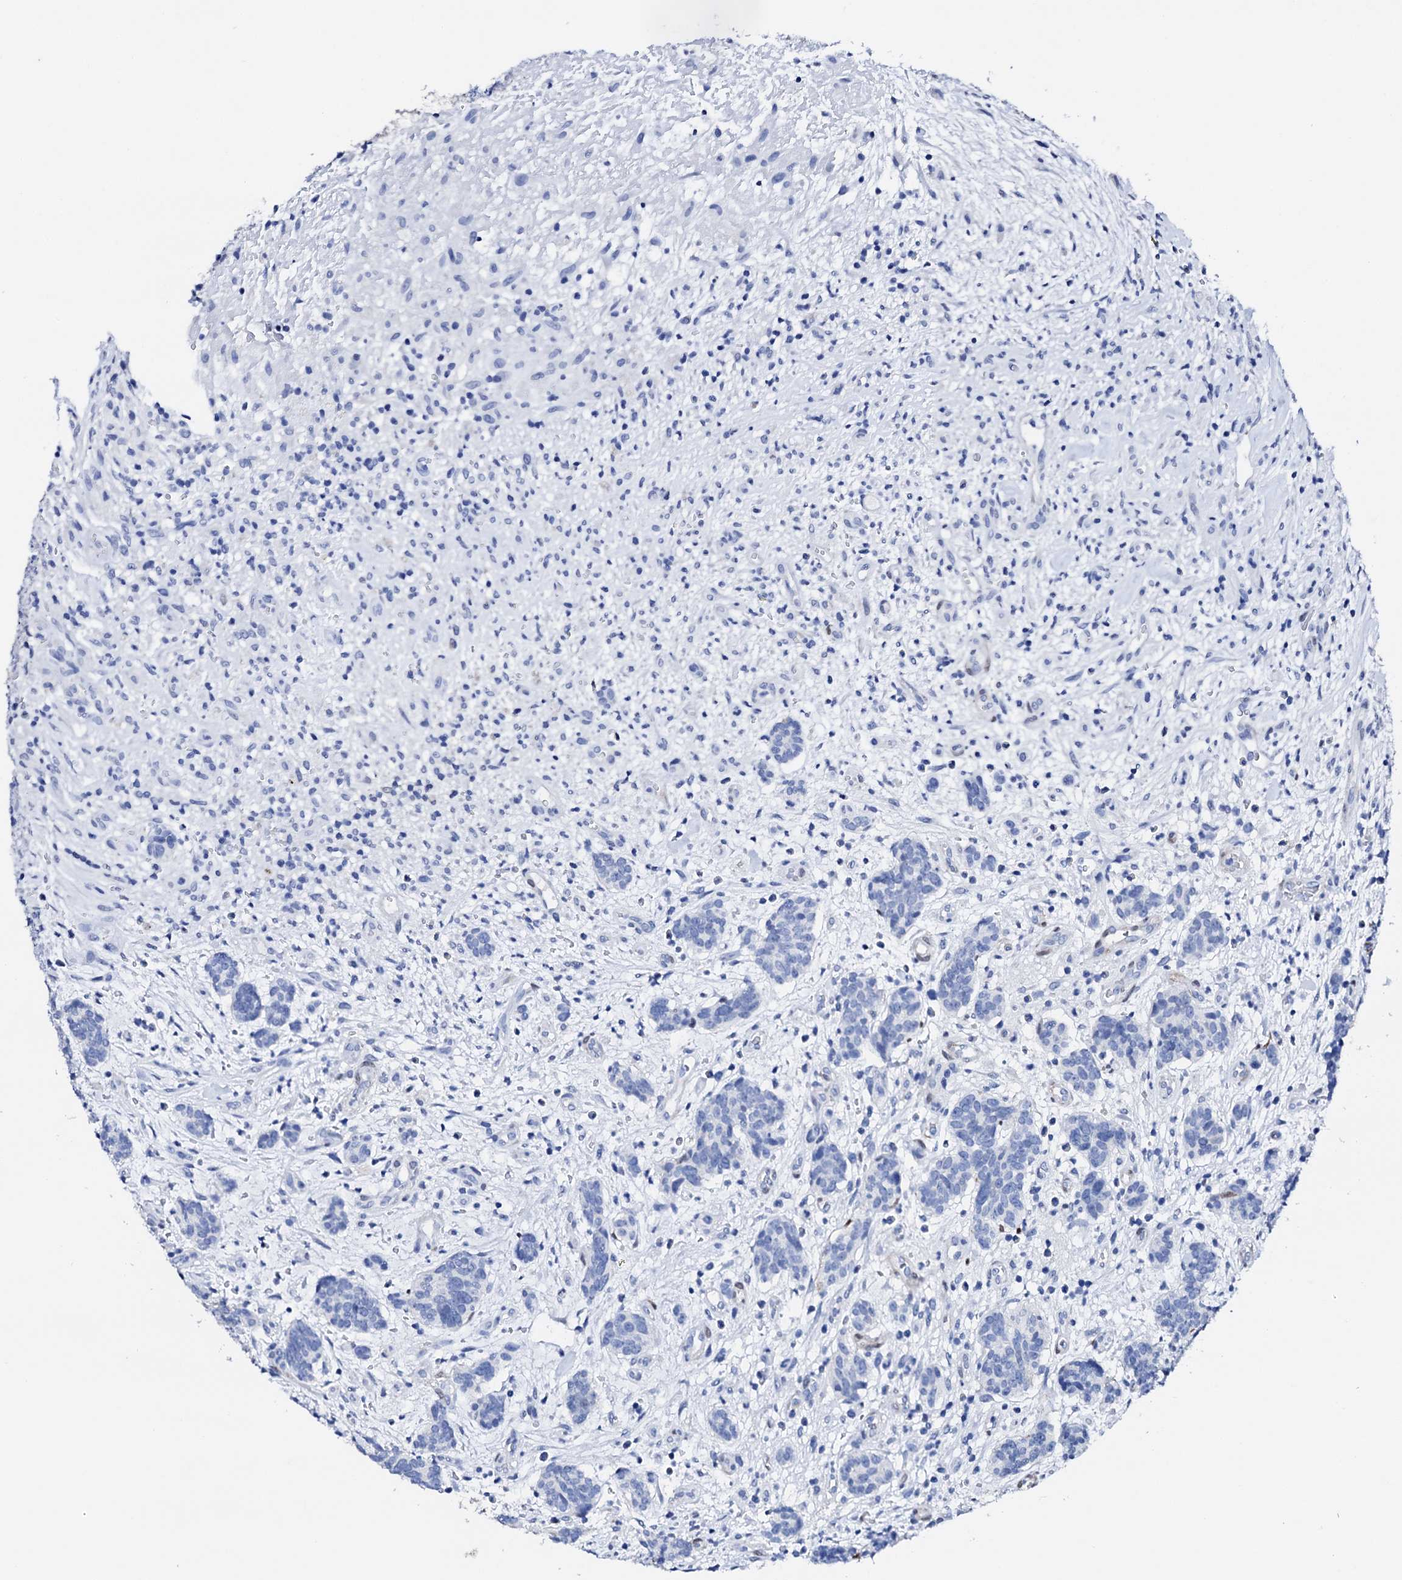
{"staining": {"intensity": "negative", "quantity": "none", "location": "none"}, "tissue": "carcinoid", "cell_type": "Tumor cells", "image_type": "cancer", "snomed": [{"axis": "morphology", "description": "Carcinoid, malignant, NOS"}, {"axis": "topography", "description": "Lung"}], "caption": "IHC of carcinoid (malignant) exhibits no positivity in tumor cells.", "gene": "NRIP2", "patient": {"sex": "female", "age": 46}}